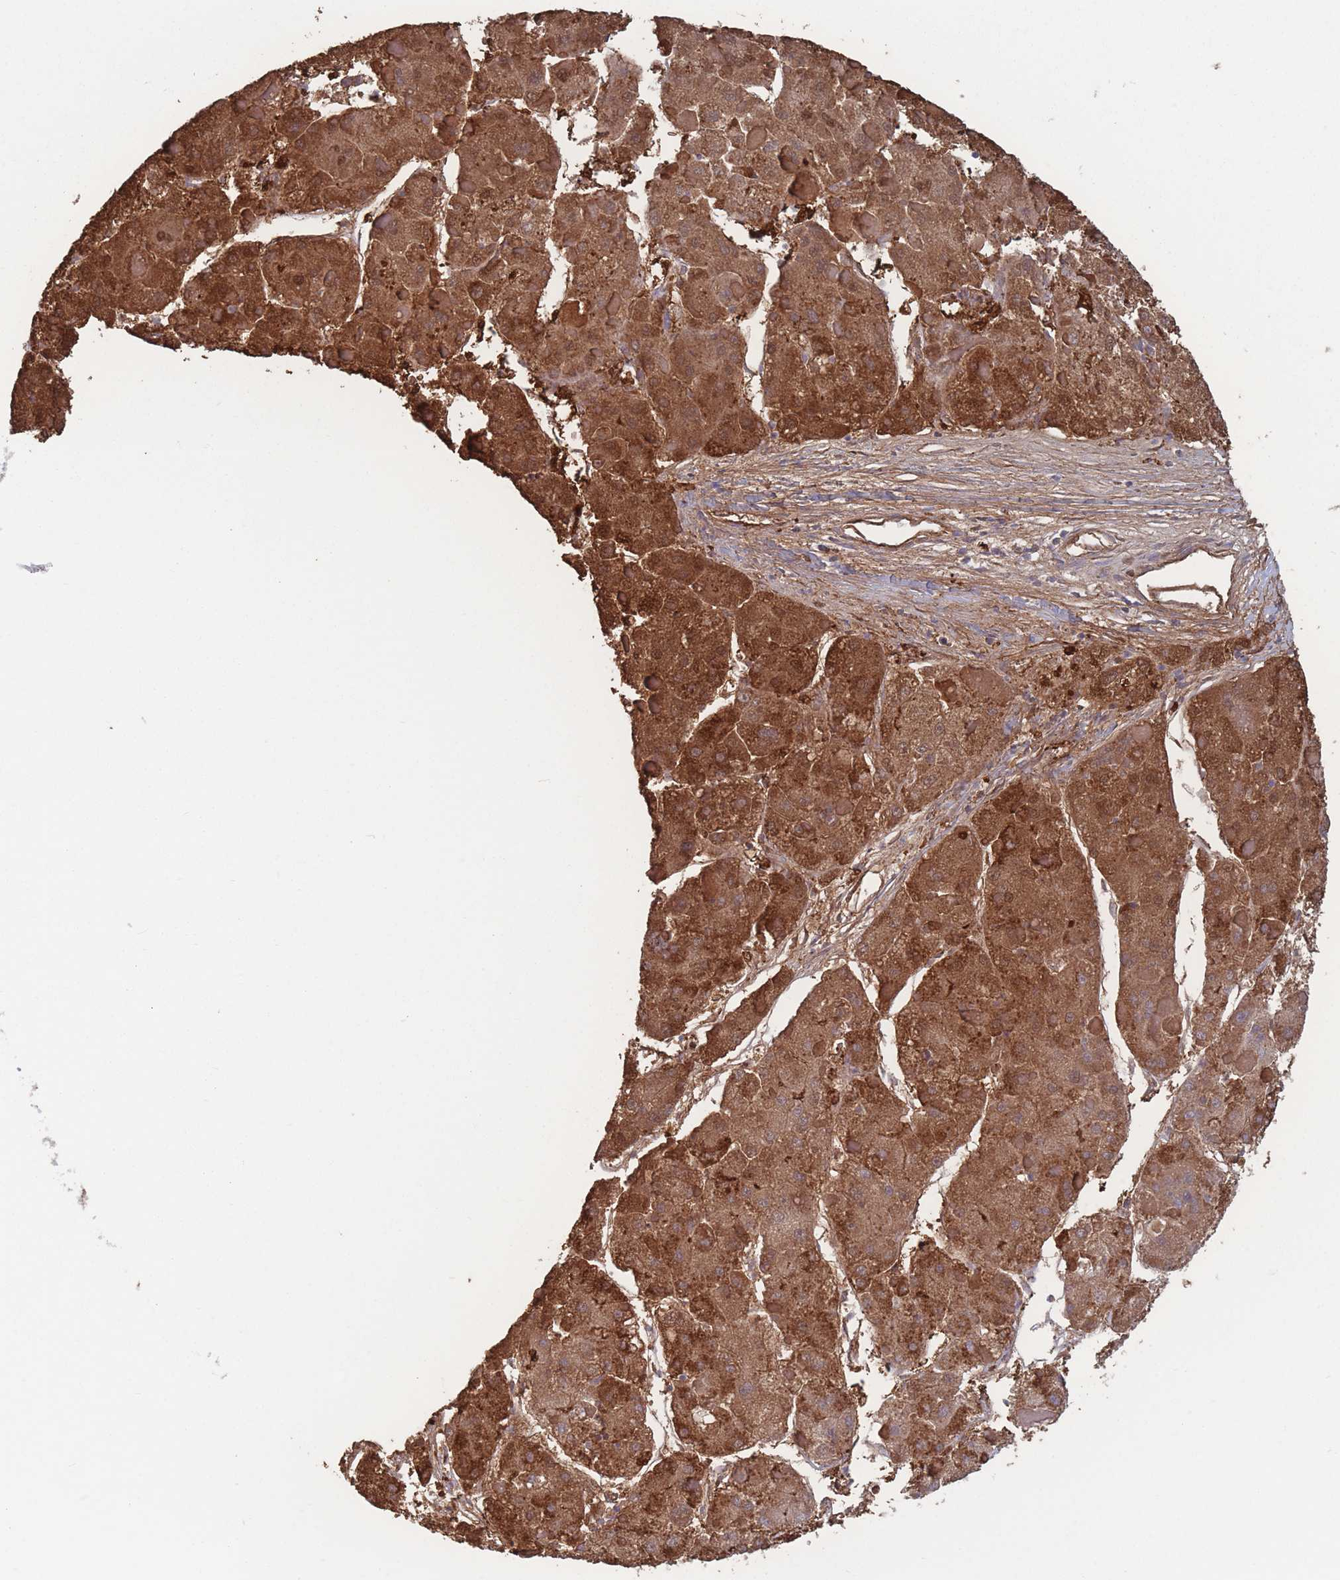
{"staining": {"intensity": "strong", "quantity": ">75%", "location": "cytoplasmic/membranous"}, "tissue": "liver cancer", "cell_type": "Tumor cells", "image_type": "cancer", "snomed": [{"axis": "morphology", "description": "Carcinoma, Hepatocellular, NOS"}, {"axis": "topography", "description": "Liver"}], "caption": "Protein staining exhibits strong cytoplasmic/membranous staining in about >75% of tumor cells in hepatocellular carcinoma (liver).", "gene": "ADH1A", "patient": {"sex": "female", "age": 73}}